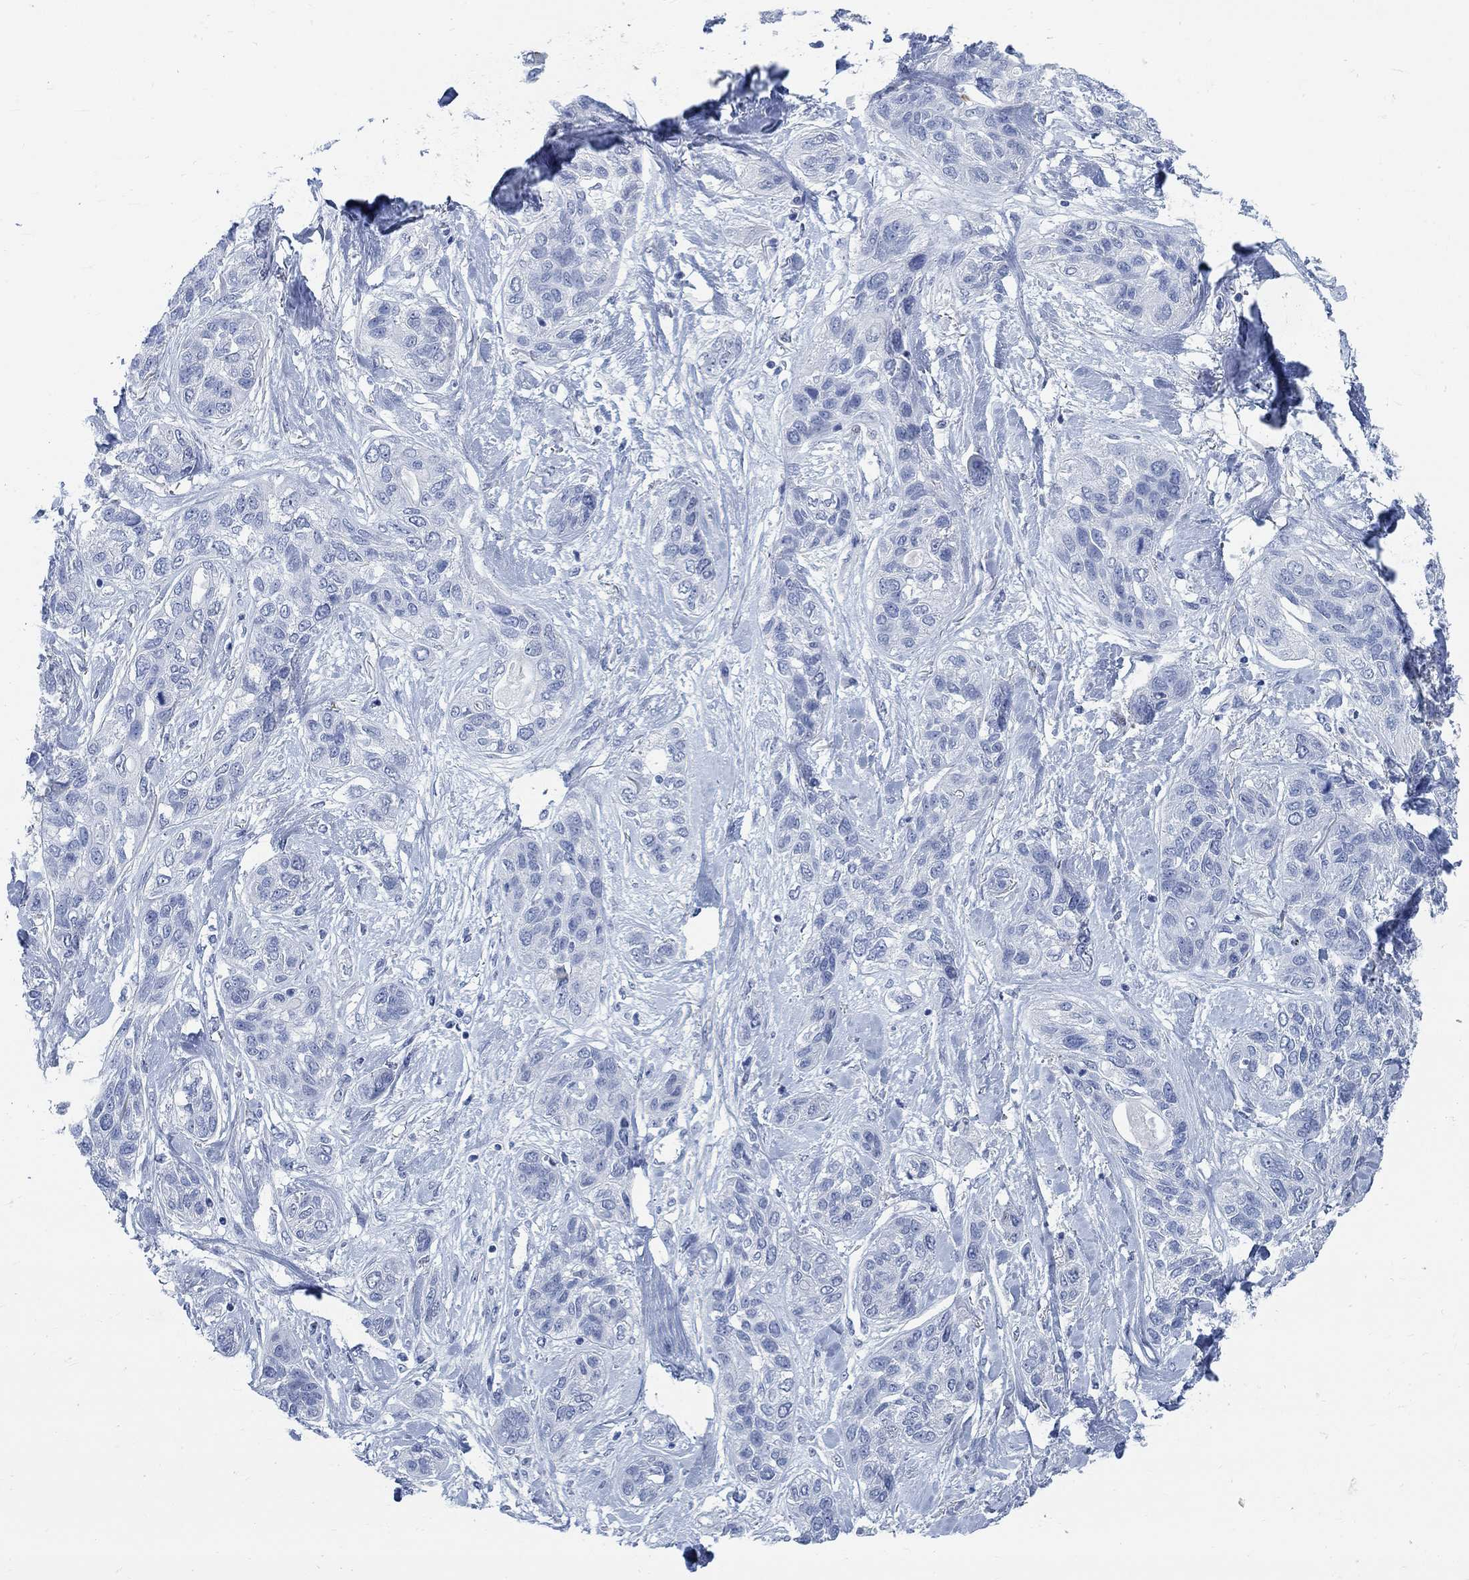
{"staining": {"intensity": "negative", "quantity": "none", "location": "none"}, "tissue": "lung cancer", "cell_type": "Tumor cells", "image_type": "cancer", "snomed": [{"axis": "morphology", "description": "Squamous cell carcinoma, NOS"}, {"axis": "topography", "description": "Lung"}], "caption": "Immunohistochemical staining of human lung cancer displays no significant staining in tumor cells.", "gene": "RBM20", "patient": {"sex": "female", "age": 70}}